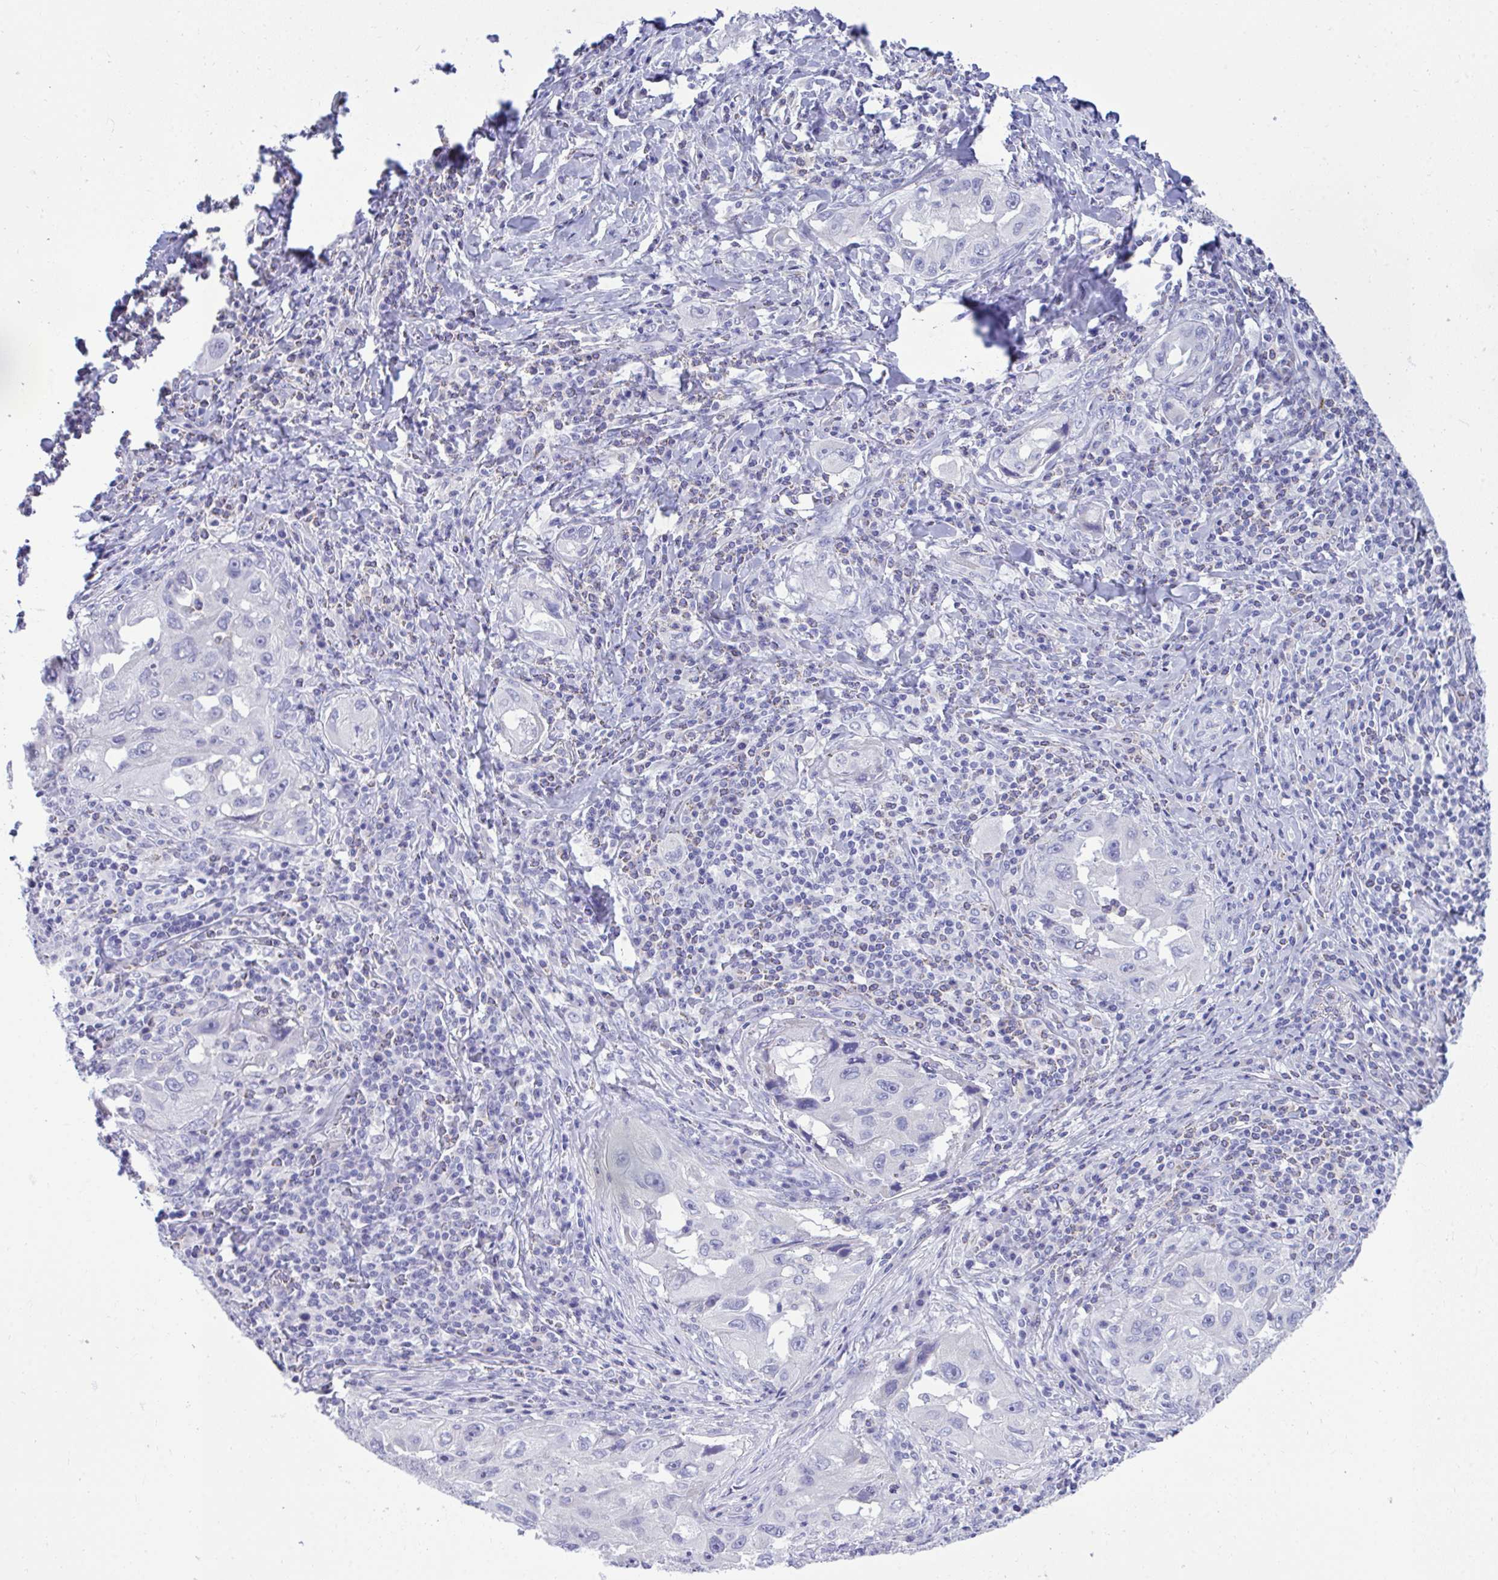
{"staining": {"intensity": "negative", "quantity": "none", "location": "none"}, "tissue": "lung cancer", "cell_type": "Tumor cells", "image_type": "cancer", "snomed": [{"axis": "morphology", "description": "Adenocarcinoma, NOS"}, {"axis": "topography", "description": "Lung"}], "caption": "This histopathology image is of lung cancer (adenocarcinoma) stained with immunohistochemistry to label a protein in brown with the nuclei are counter-stained blue. There is no positivity in tumor cells.", "gene": "PLEKHH1", "patient": {"sex": "female", "age": 73}}